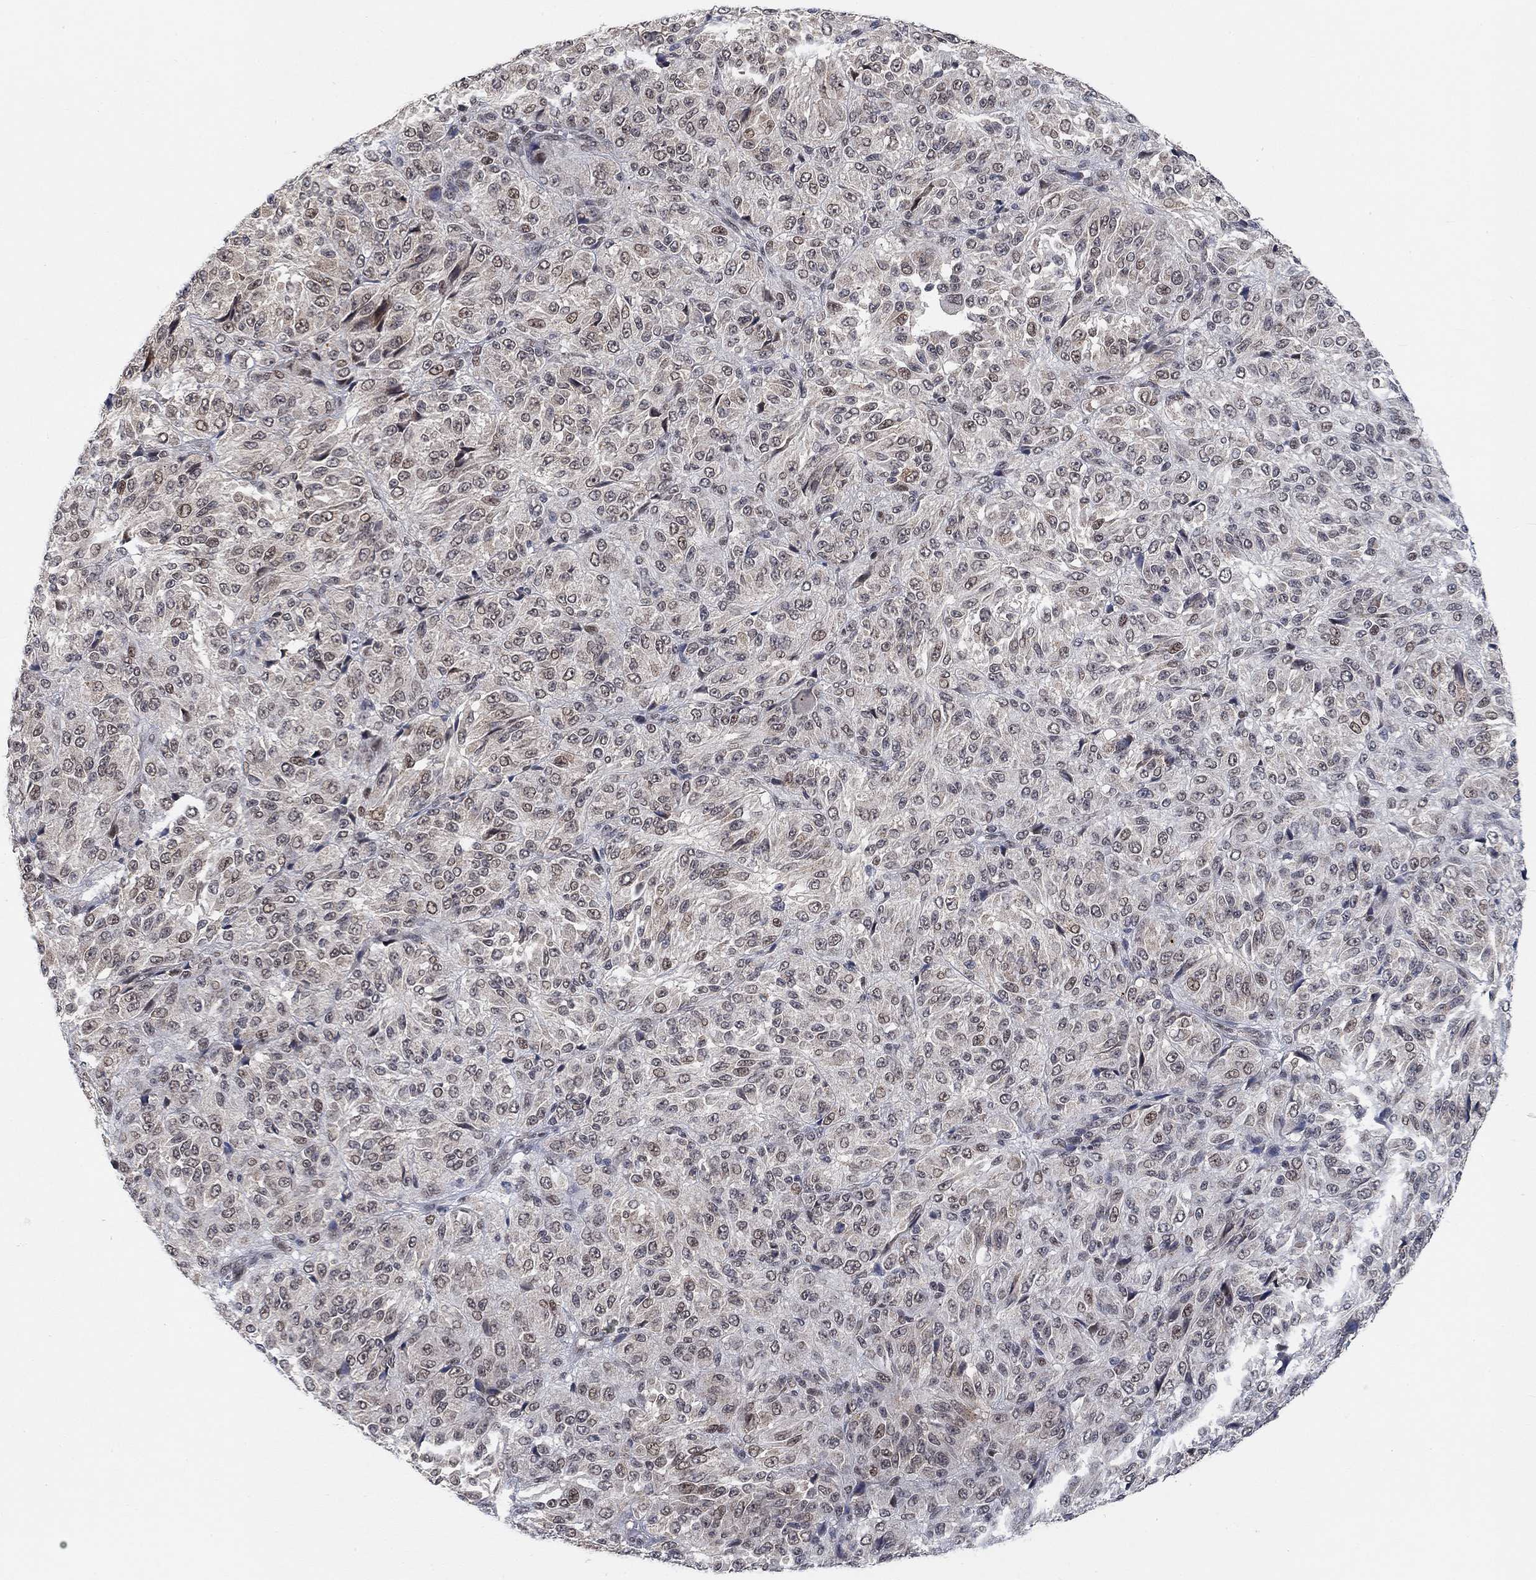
{"staining": {"intensity": "negative", "quantity": "none", "location": "none"}, "tissue": "melanoma", "cell_type": "Tumor cells", "image_type": "cancer", "snomed": [{"axis": "morphology", "description": "Malignant melanoma, Metastatic site"}, {"axis": "topography", "description": "Brain"}], "caption": "A micrograph of human melanoma is negative for staining in tumor cells.", "gene": "THAP8", "patient": {"sex": "female", "age": 56}}